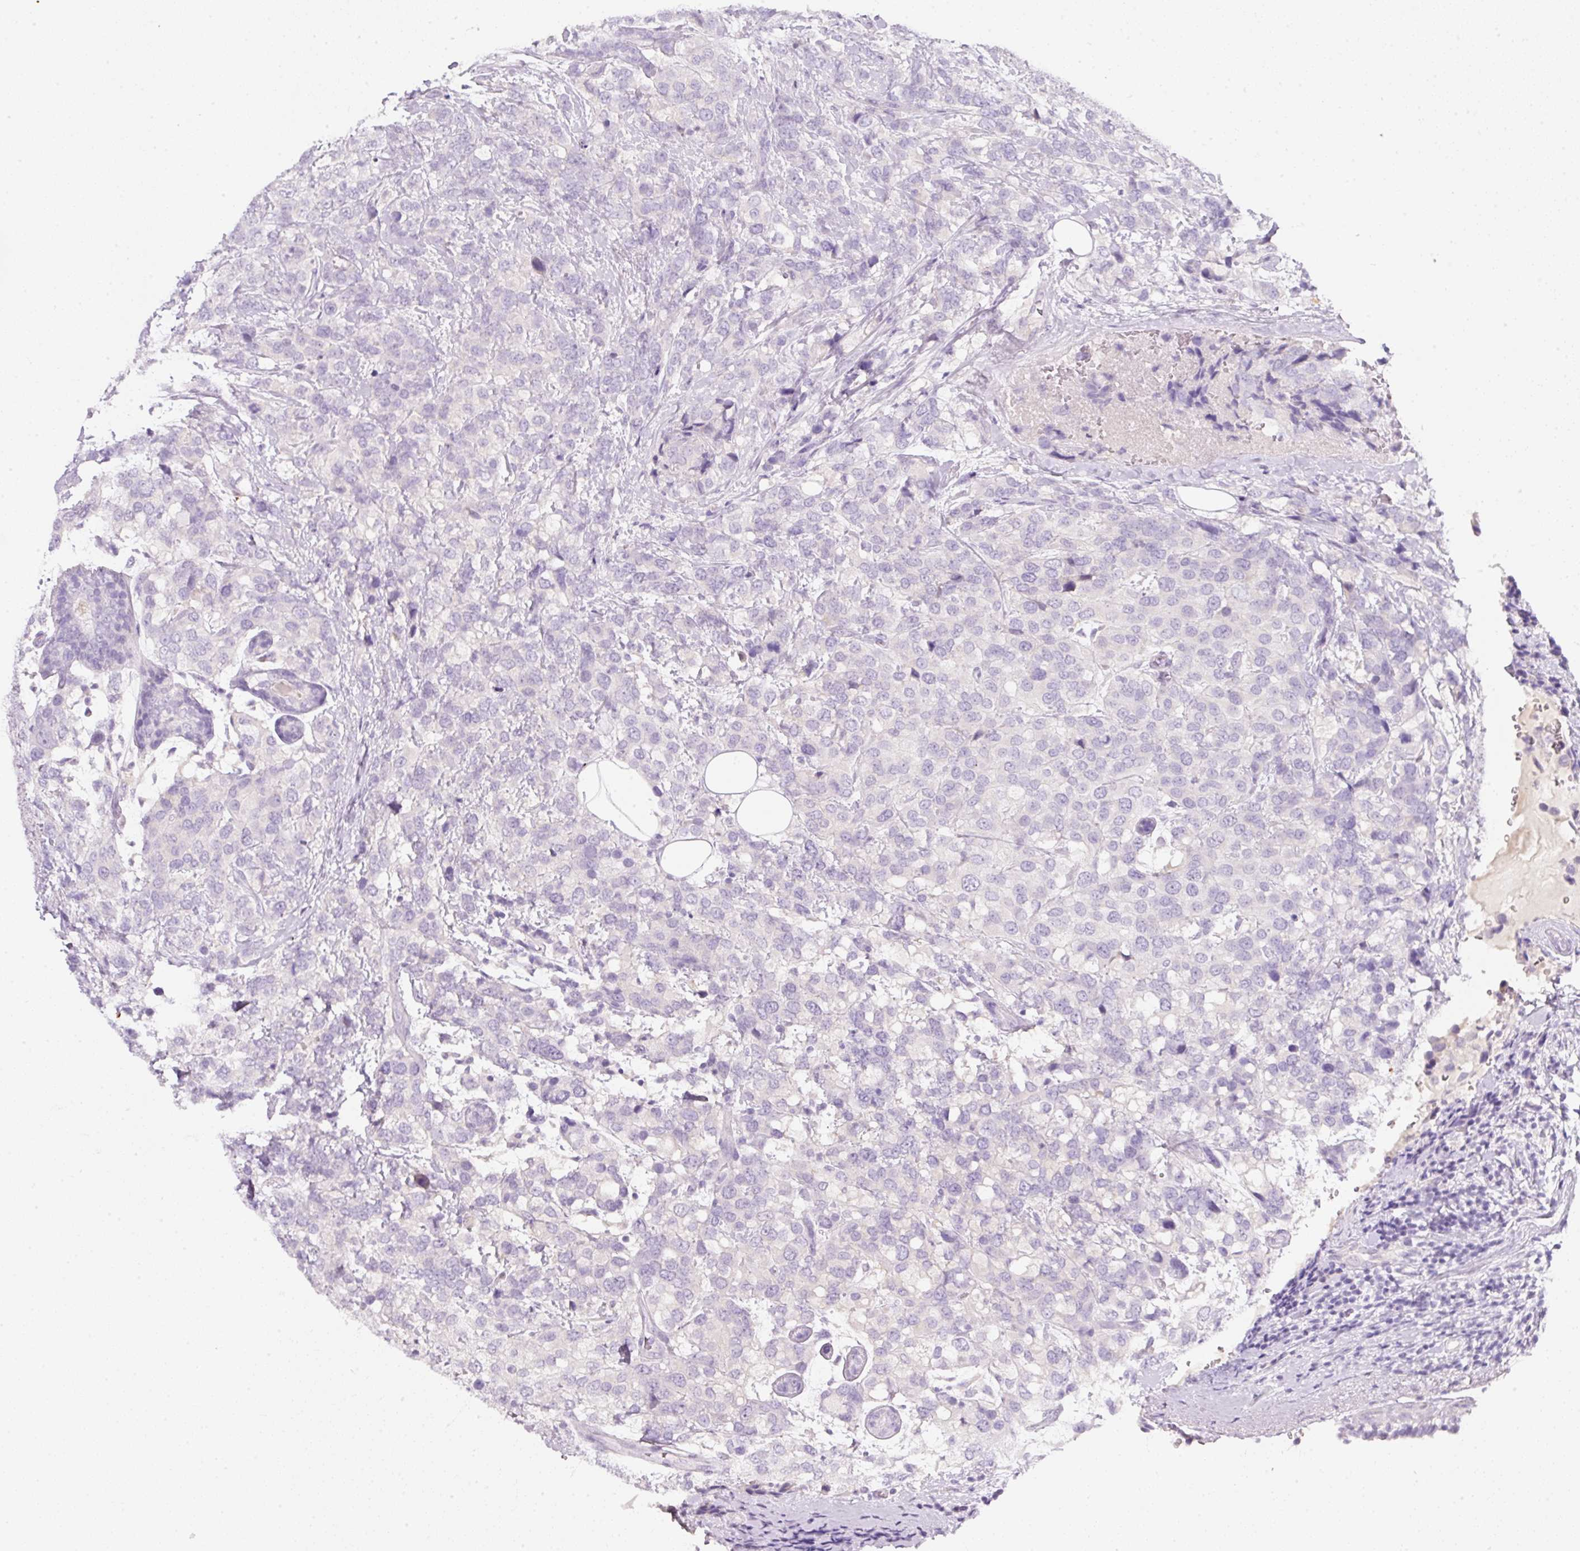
{"staining": {"intensity": "negative", "quantity": "none", "location": "none"}, "tissue": "breast cancer", "cell_type": "Tumor cells", "image_type": "cancer", "snomed": [{"axis": "morphology", "description": "Lobular carcinoma"}, {"axis": "topography", "description": "Breast"}], "caption": "Micrograph shows no protein expression in tumor cells of breast cancer tissue.", "gene": "SLC2A2", "patient": {"sex": "female", "age": 59}}